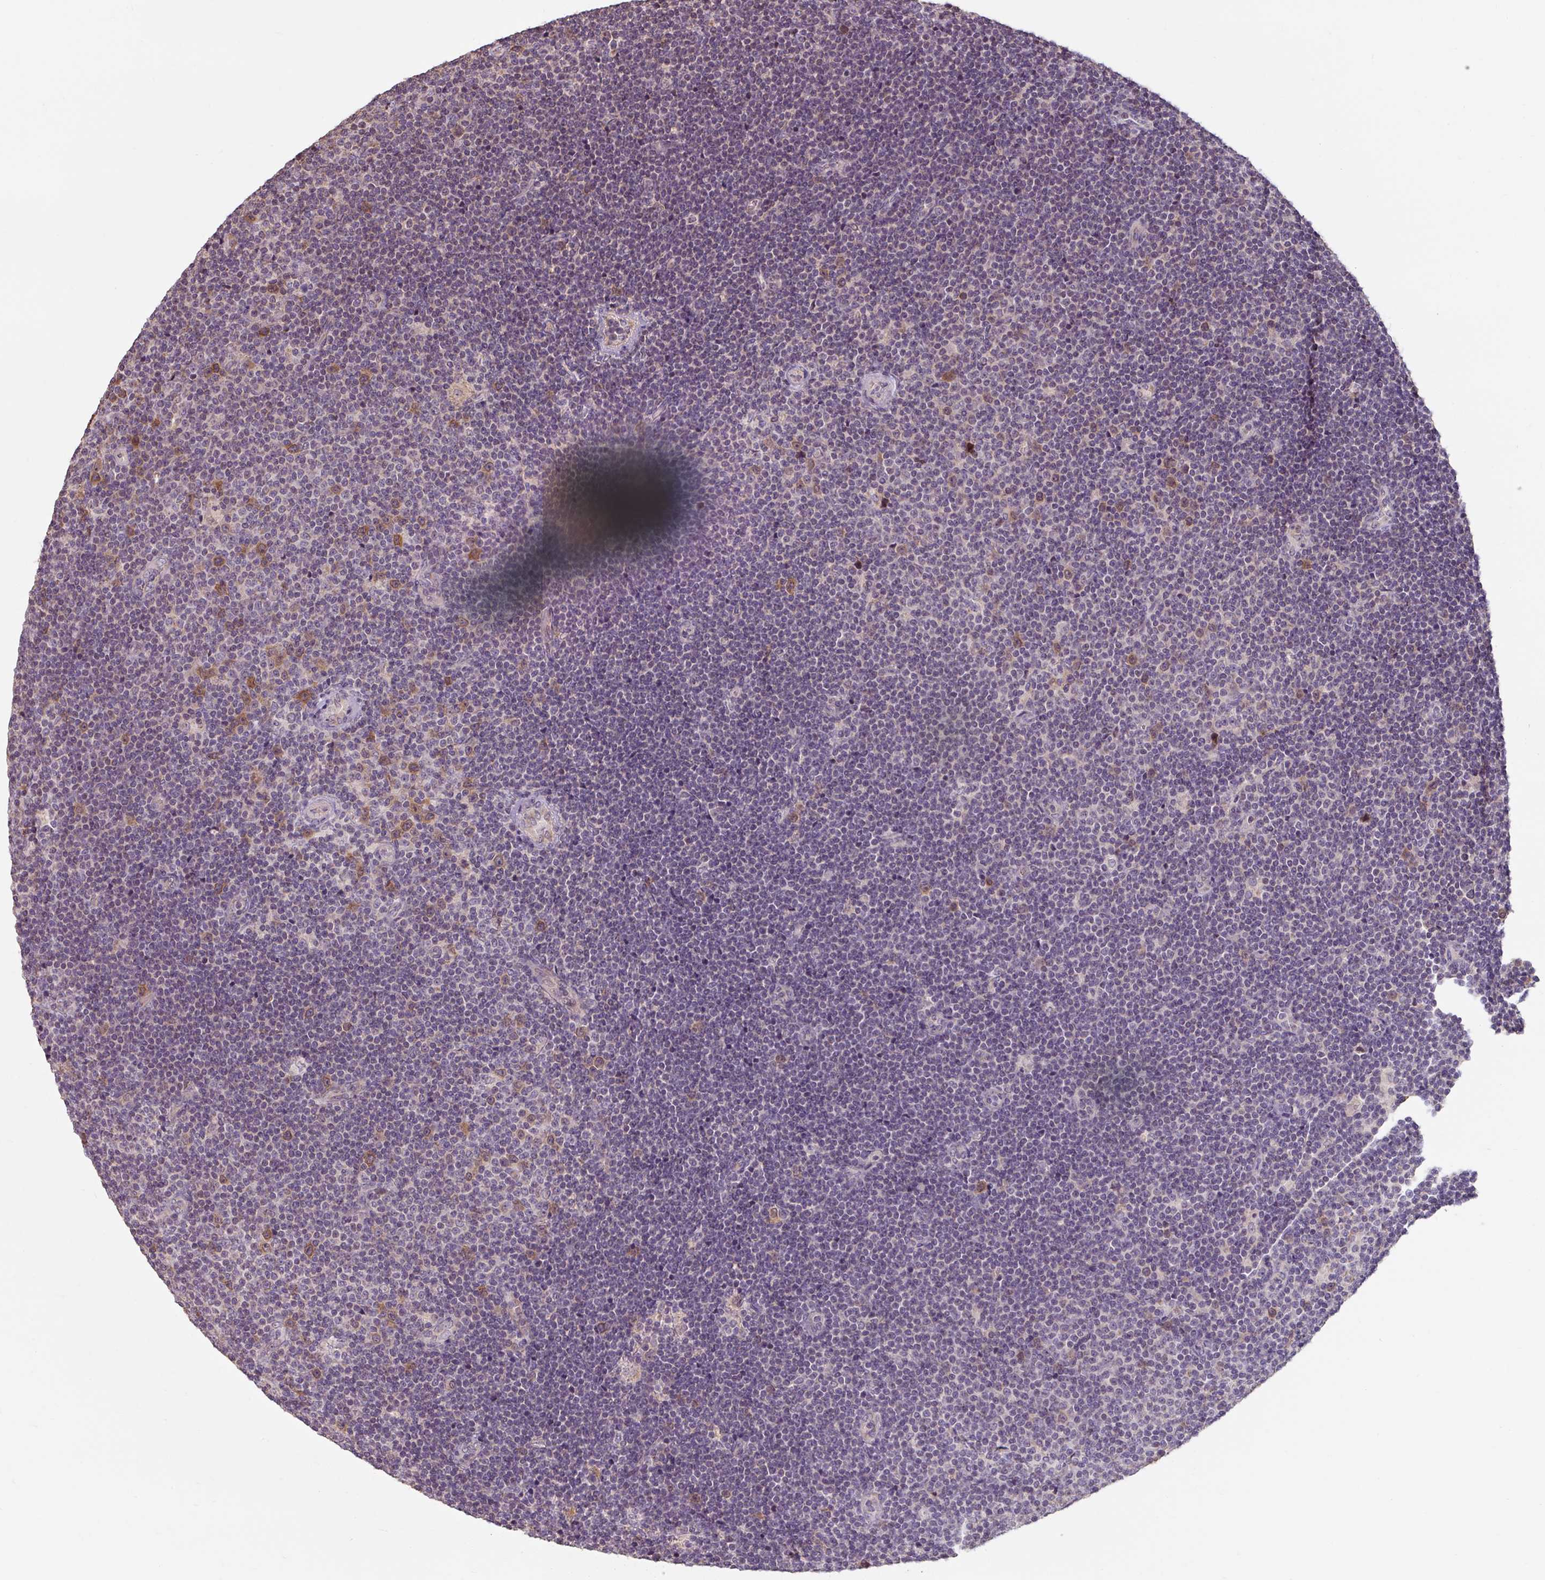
{"staining": {"intensity": "negative", "quantity": "none", "location": "none"}, "tissue": "lymphoma", "cell_type": "Tumor cells", "image_type": "cancer", "snomed": [{"axis": "morphology", "description": "Malignant lymphoma, non-Hodgkin's type, Low grade"}, {"axis": "topography", "description": "Lymph node"}], "caption": "A high-resolution histopathology image shows immunohistochemistry staining of lymphoma, which shows no significant positivity in tumor cells.", "gene": "TSEN54", "patient": {"sex": "male", "age": 48}}